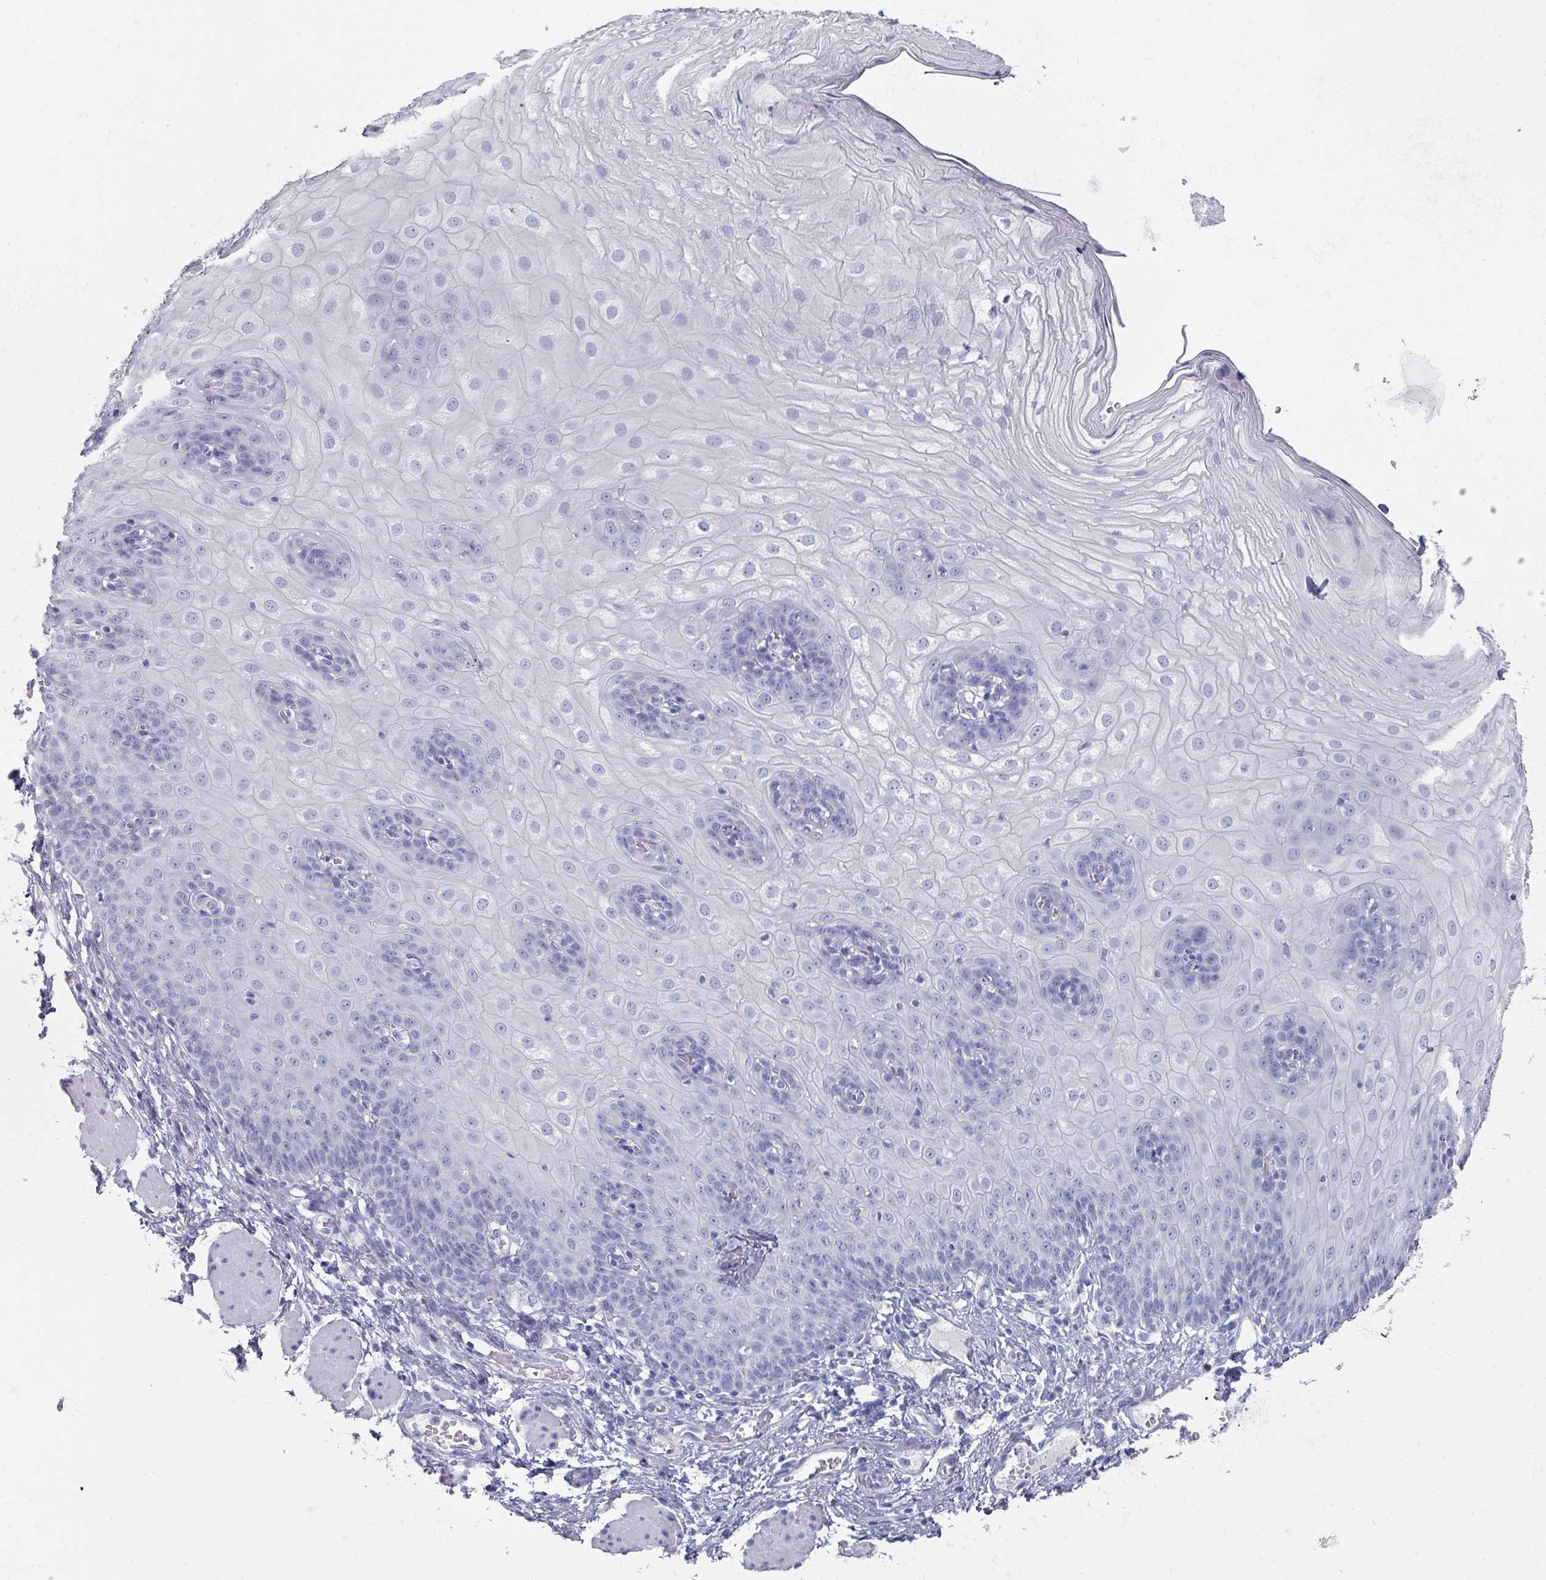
{"staining": {"intensity": "negative", "quantity": "none", "location": "none"}, "tissue": "esophagus", "cell_type": "Squamous epithelial cells", "image_type": "normal", "snomed": [{"axis": "morphology", "description": "Normal tissue, NOS"}, {"axis": "topography", "description": "Esophagus"}], "caption": "High power microscopy image of an IHC photomicrograph of normal esophagus, revealing no significant staining in squamous epithelial cells. Brightfield microscopy of IHC stained with DAB (brown) and hematoxylin (blue), captured at high magnification.", "gene": "OMG", "patient": {"sex": "male", "age": 69}}